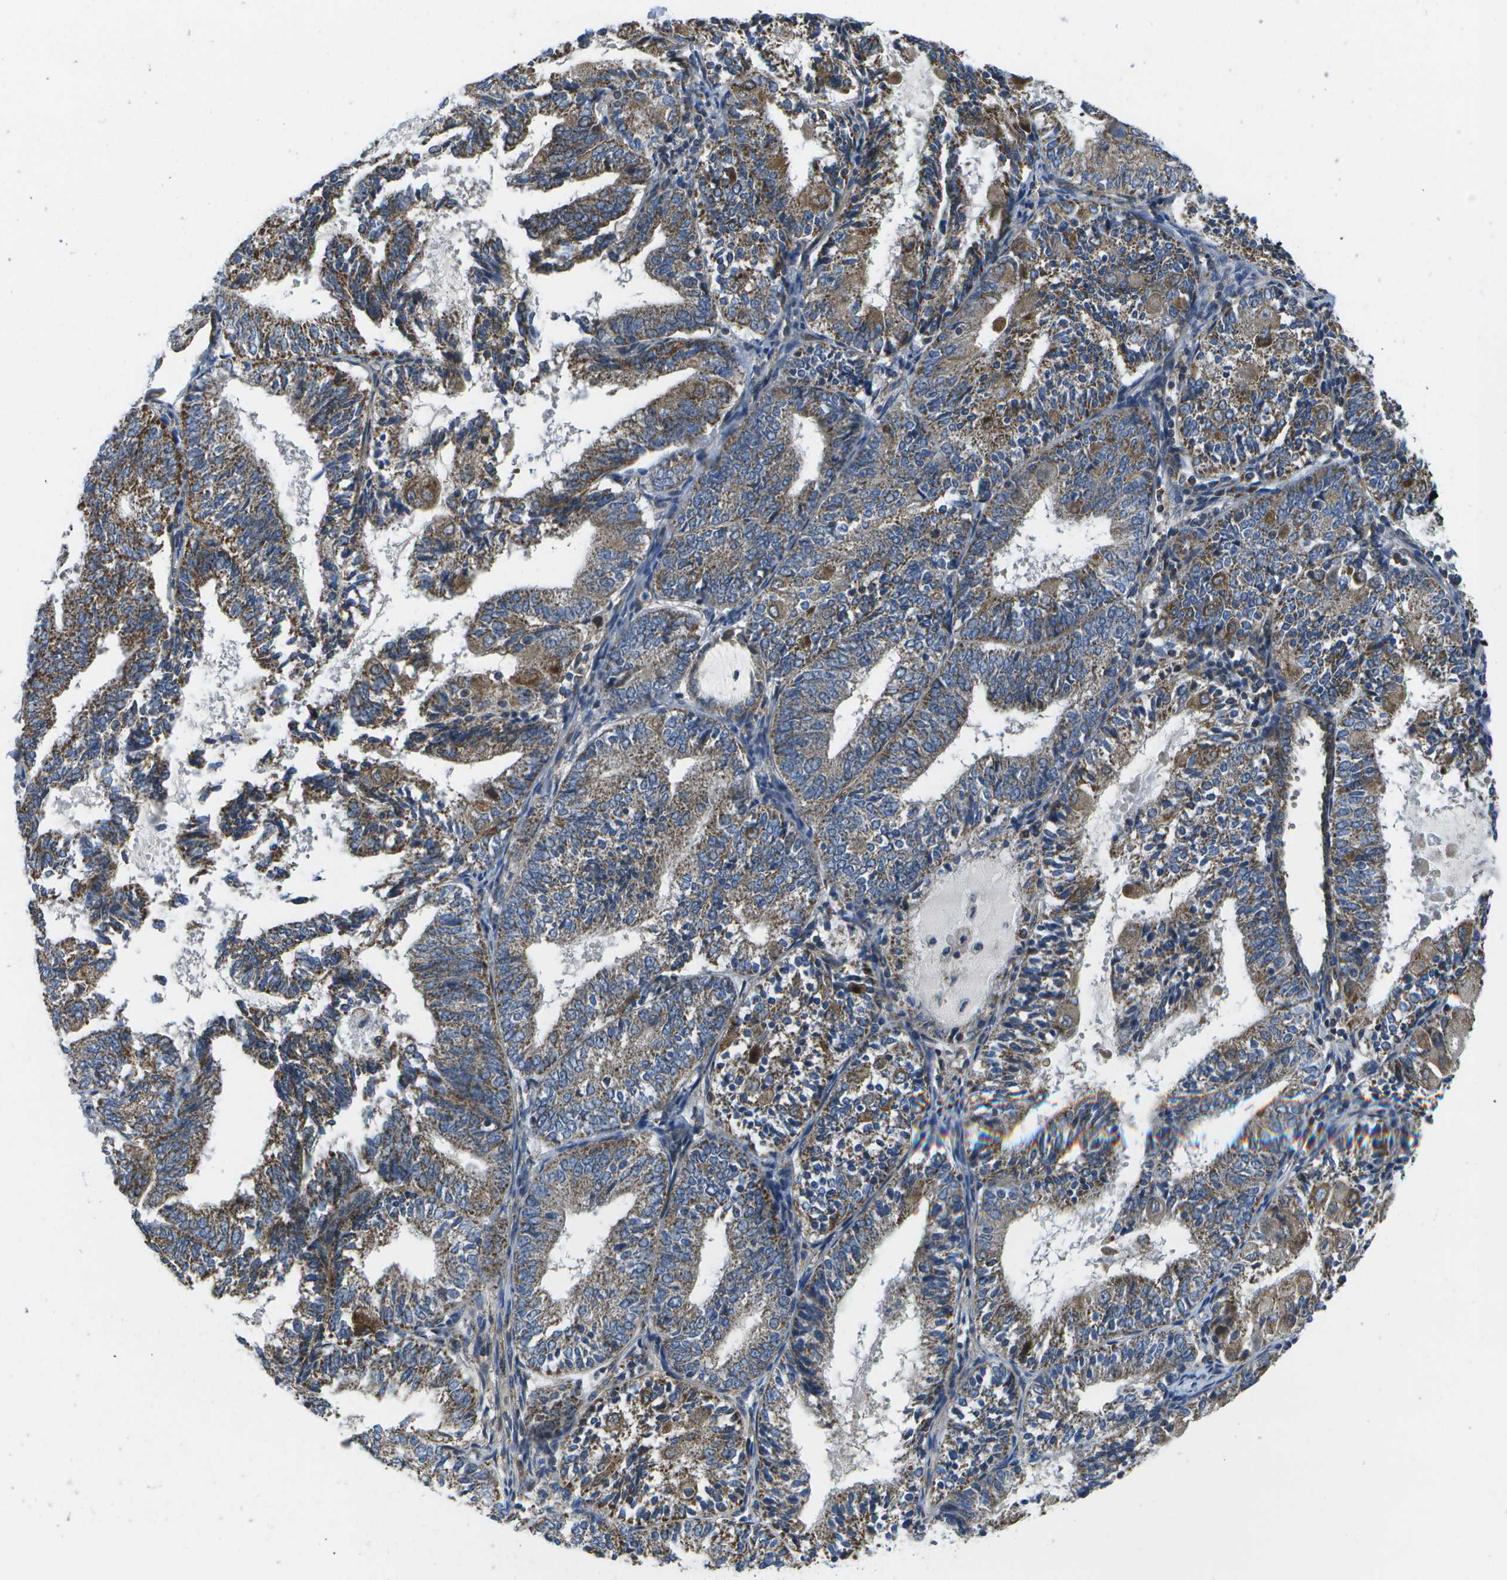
{"staining": {"intensity": "moderate", "quantity": "25%-75%", "location": "cytoplasmic/membranous"}, "tissue": "endometrial cancer", "cell_type": "Tumor cells", "image_type": "cancer", "snomed": [{"axis": "morphology", "description": "Adenocarcinoma, NOS"}, {"axis": "topography", "description": "Endometrium"}], "caption": "Protein expression analysis of human endometrial cancer reveals moderate cytoplasmic/membranous staining in about 25%-75% of tumor cells.", "gene": "MVK", "patient": {"sex": "female", "age": 81}}